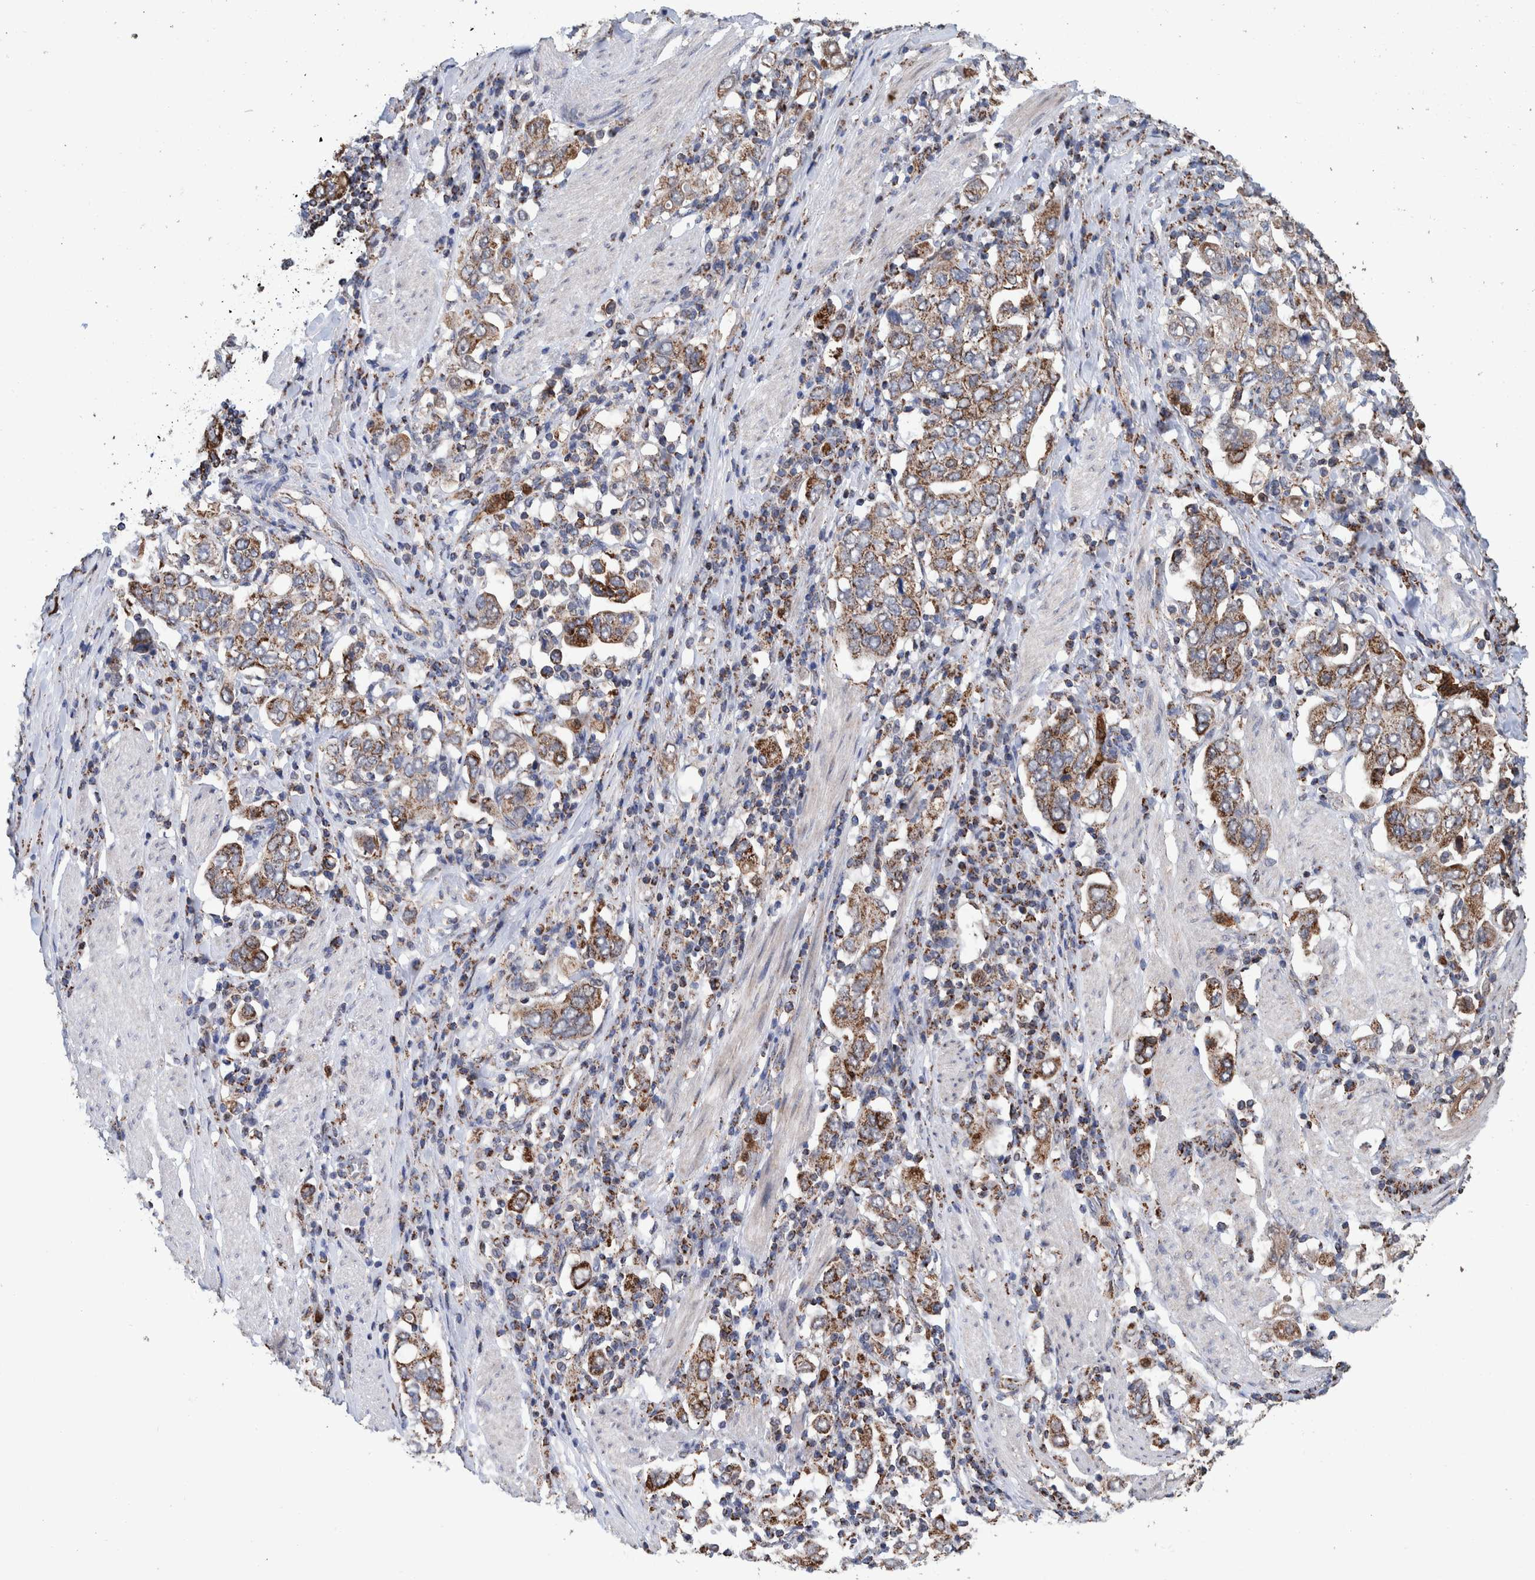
{"staining": {"intensity": "moderate", "quantity": ">75%", "location": "cytoplasmic/membranous"}, "tissue": "stomach cancer", "cell_type": "Tumor cells", "image_type": "cancer", "snomed": [{"axis": "morphology", "description": "Adenocarcinoma, NOS"}, {"axis": "topography", "description": "Stomach, upper"}], "caption": "This micrograph displays immunohistochemistry staining of human stomach adenocarcinoma, with medium moderate cytoplasmic/membranous staining in approximately >75% of tumor cells.", "gene": "DECR1", "patient": {"sex": "male", "age": 62}}